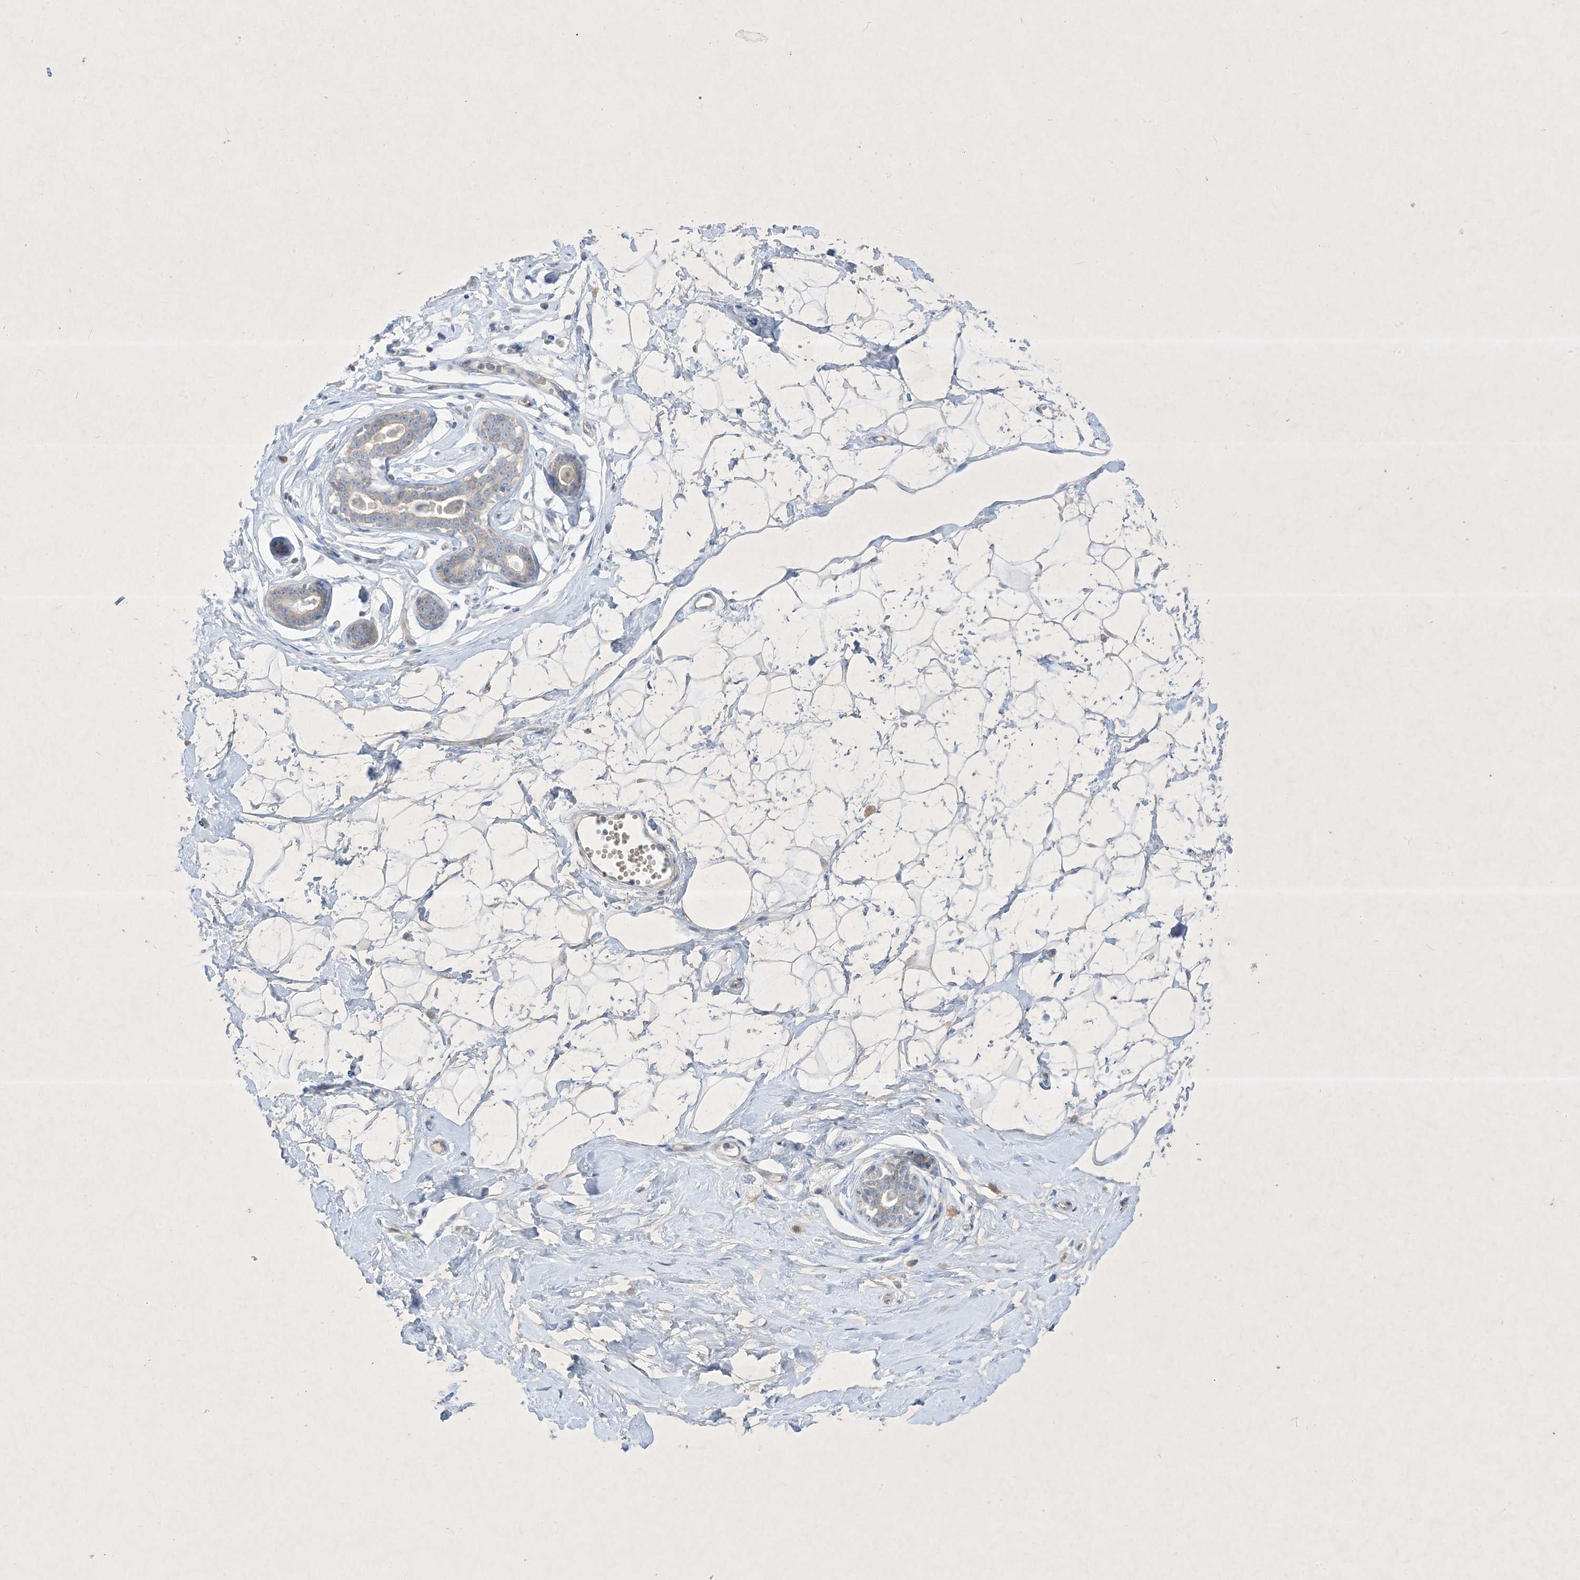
{"staining": {"intensity": "negative", "quantity": "none", "location": "none"}, "tissue": "breast", "cell_type": "Adipocytes", "image_type": "normal", "snomed": [{"axis": "morphology", "description": "Normal tissue, NOS"}, {"axis": "morphology", "description": "Adenoma, NOS"}, {"axis": "topography", "description": "Breast"}], "caption": "Adipocytes are negative for protein expression in benign human breast.", "gene": "PLEKHA3", "patient": {"sex": "female", "age": 23}}